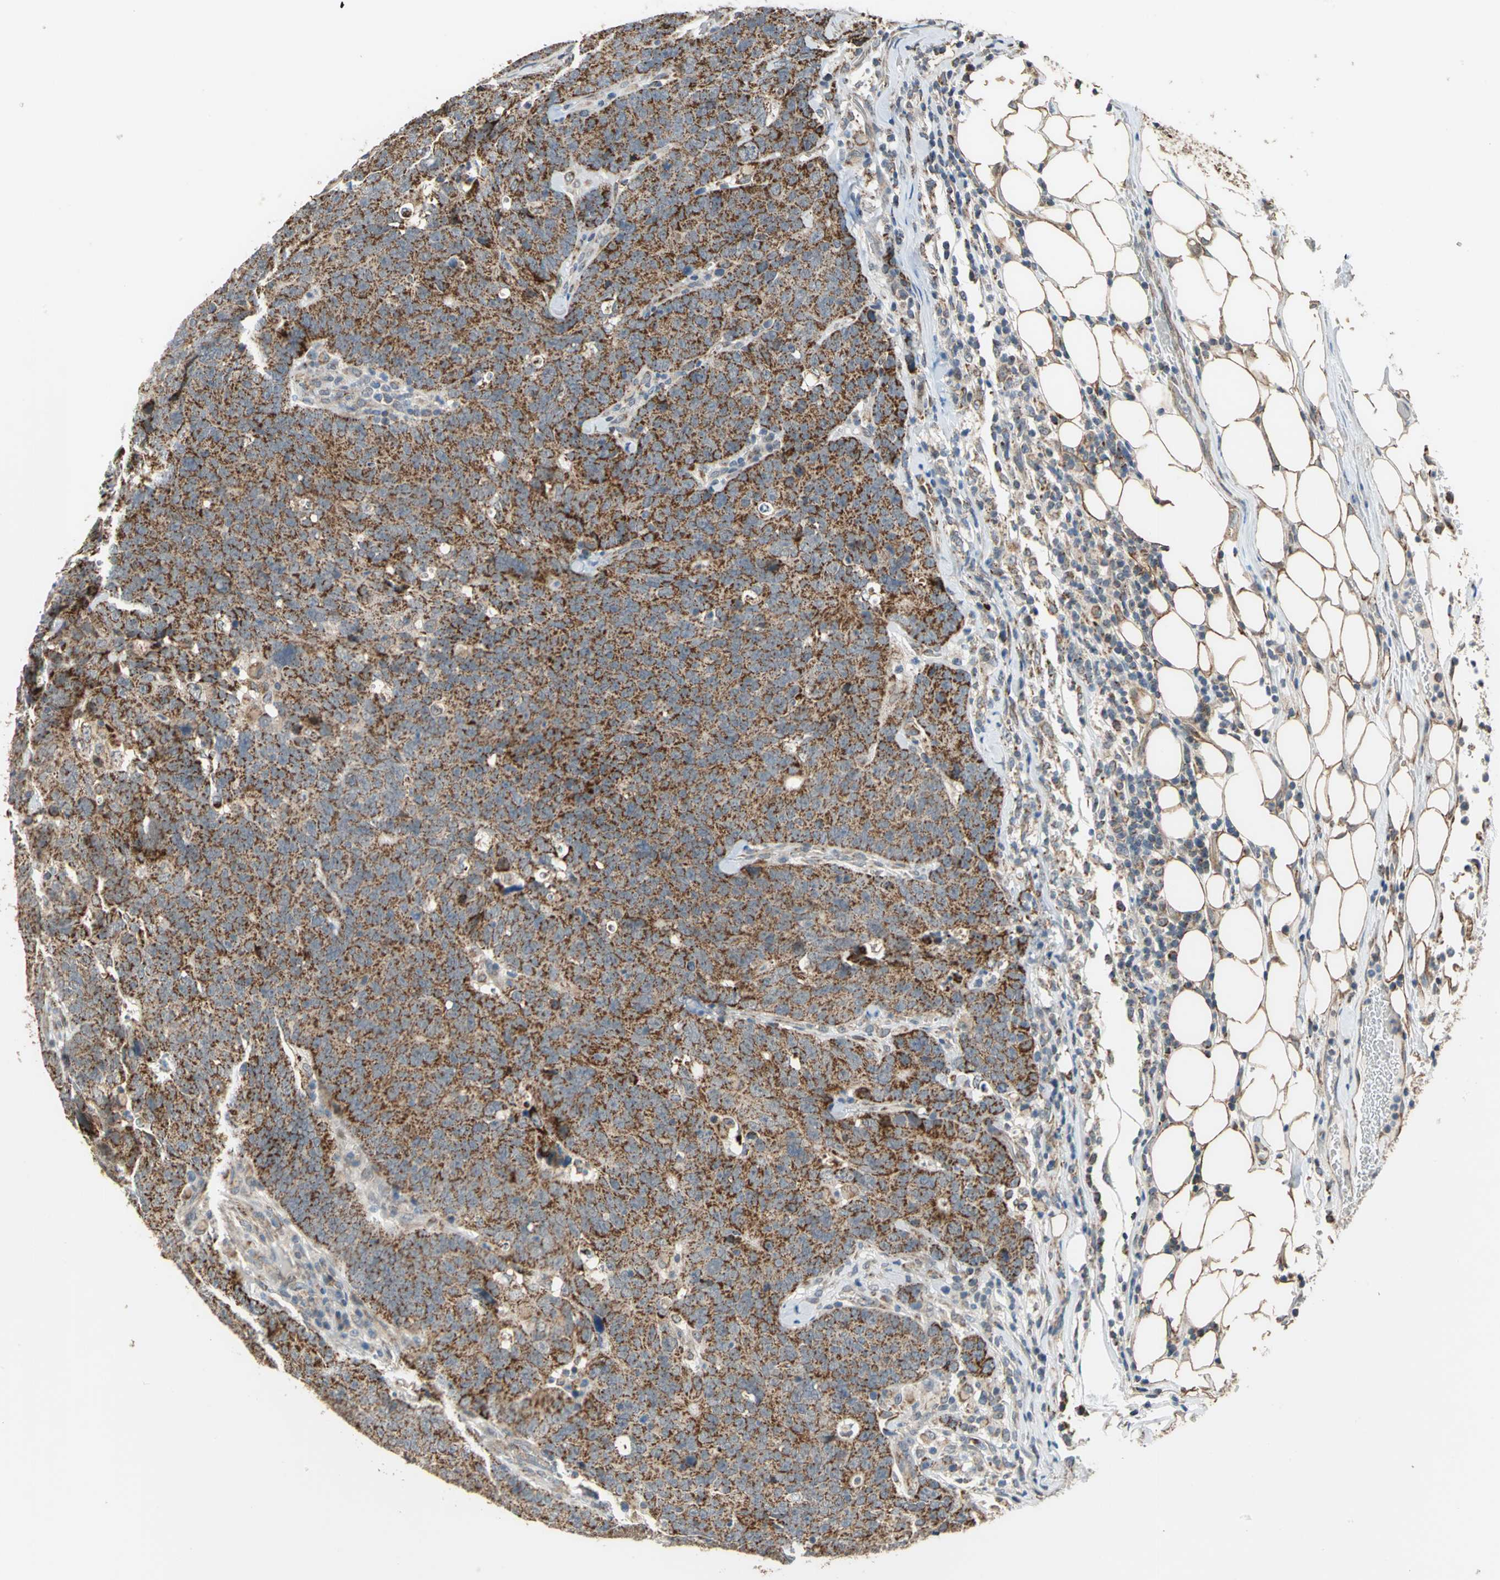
{"staining": {"intensity": "strong", "quantity": ">75%", "location": "cytoplasmic/membranous"}, "tissue": "colorectal cancer", "cell_type": "Tumor cells", "image_type": "cancer", "snomed": [{"axis": "morphology", "description": "Adenocarcinoma, NOS"}, {"axis": "topography", "description": "Colon"}], "caption": "Colorectal adenocarcinoma stained for a protein shows strong cytoplasmic/membranous positivity in tumor cells.", "gene": "MRPS22", "patient": {"sex": "female", "age": 53}}